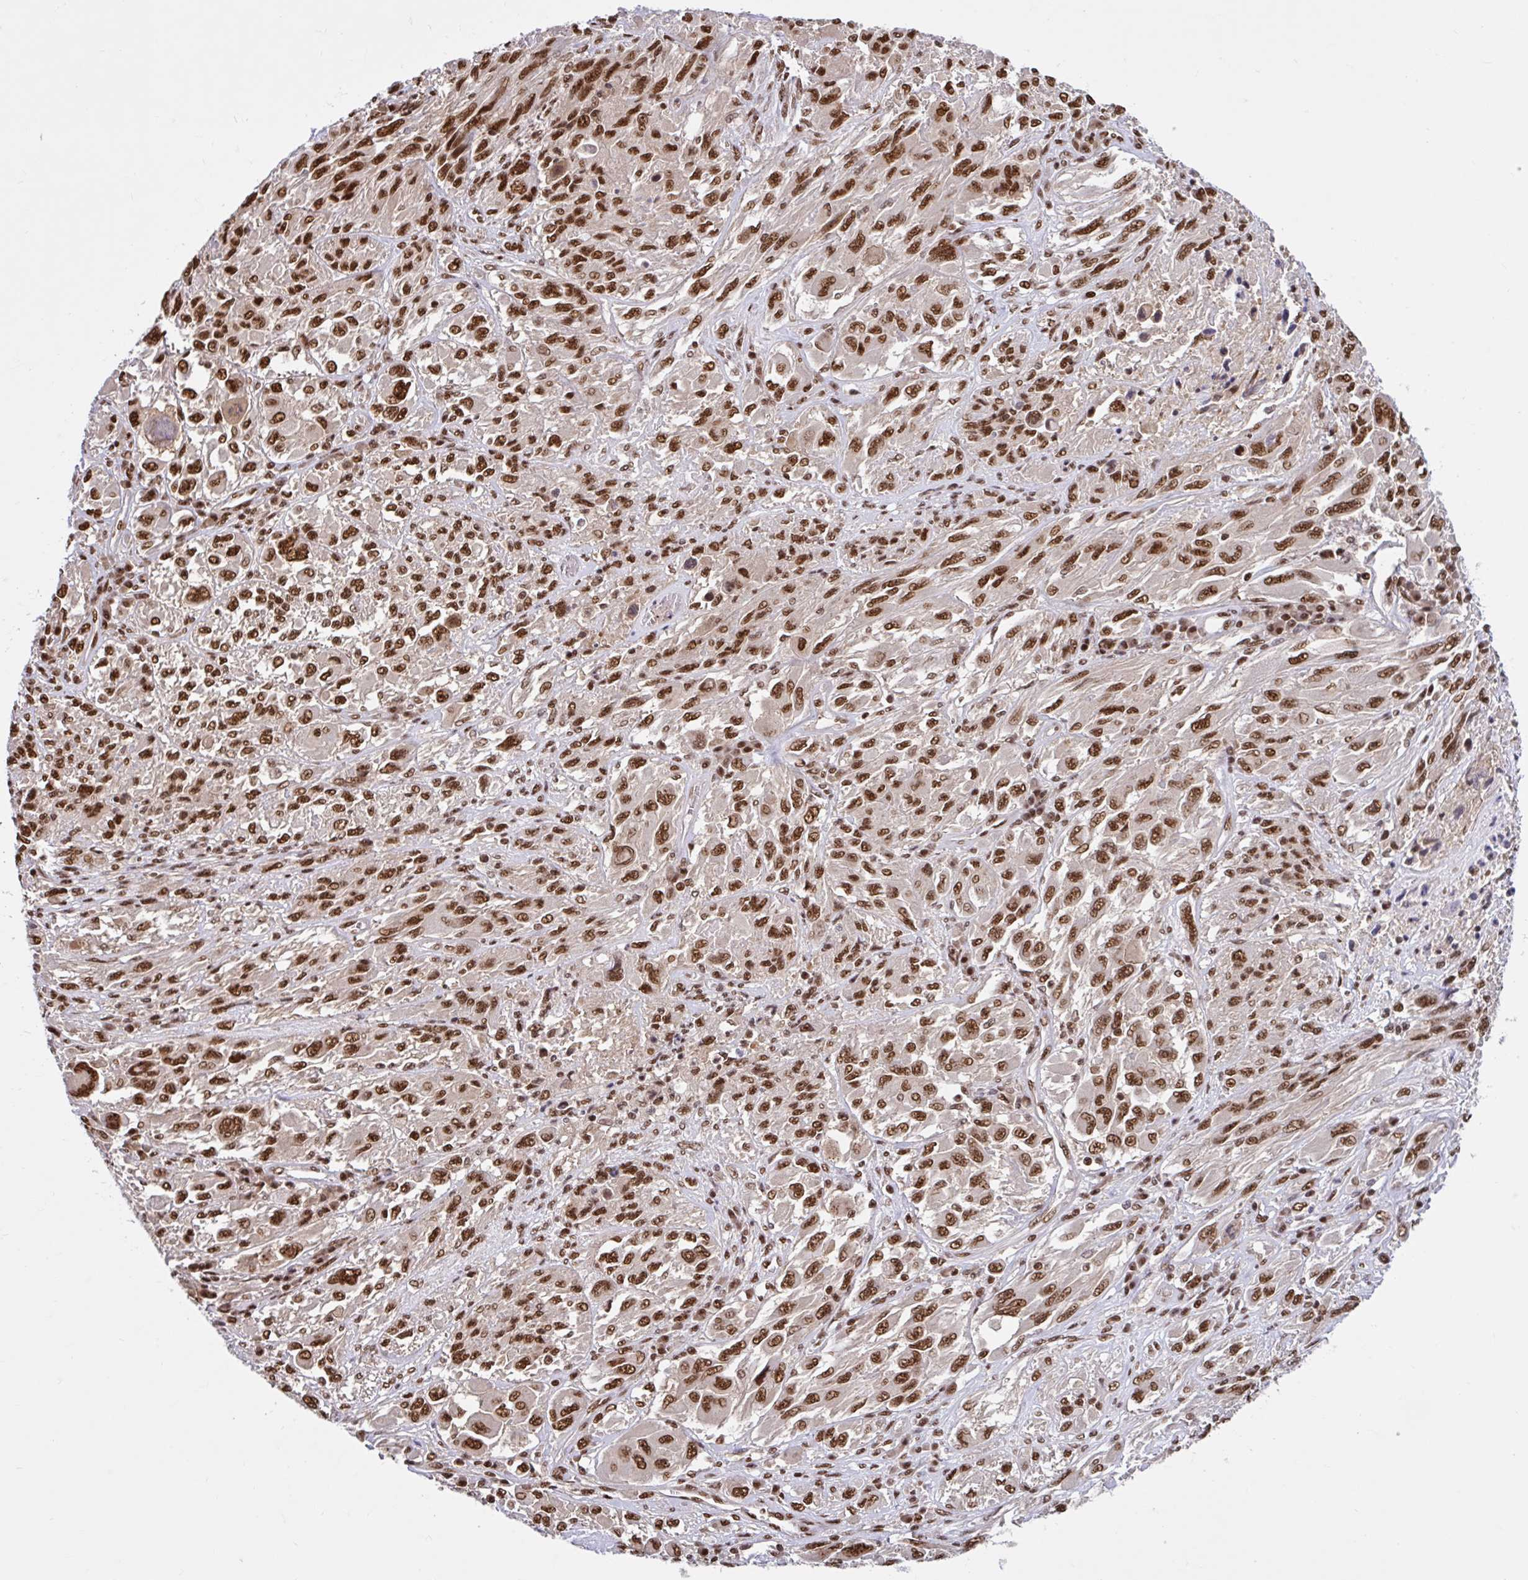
{"staining": {"intensity": "strong", "quantity": ">75%", "location": "nuclear"}, "tissue": "melanoma", "cell_type": "Tumor cells", "image_type": "cancer", "snomed": [{"axis": "morphology", "description": "Malignant melanoma, NOS"}, {"axis": "topography", "description": "Skin"}], "caption": "Malignant melanoma stained for a protein (brown) exhibits strong nuclear positive staining in approximately >75% of tumor cells.", "gene": "ABCA9", "patient": {"sex": "female", "age": 91}}